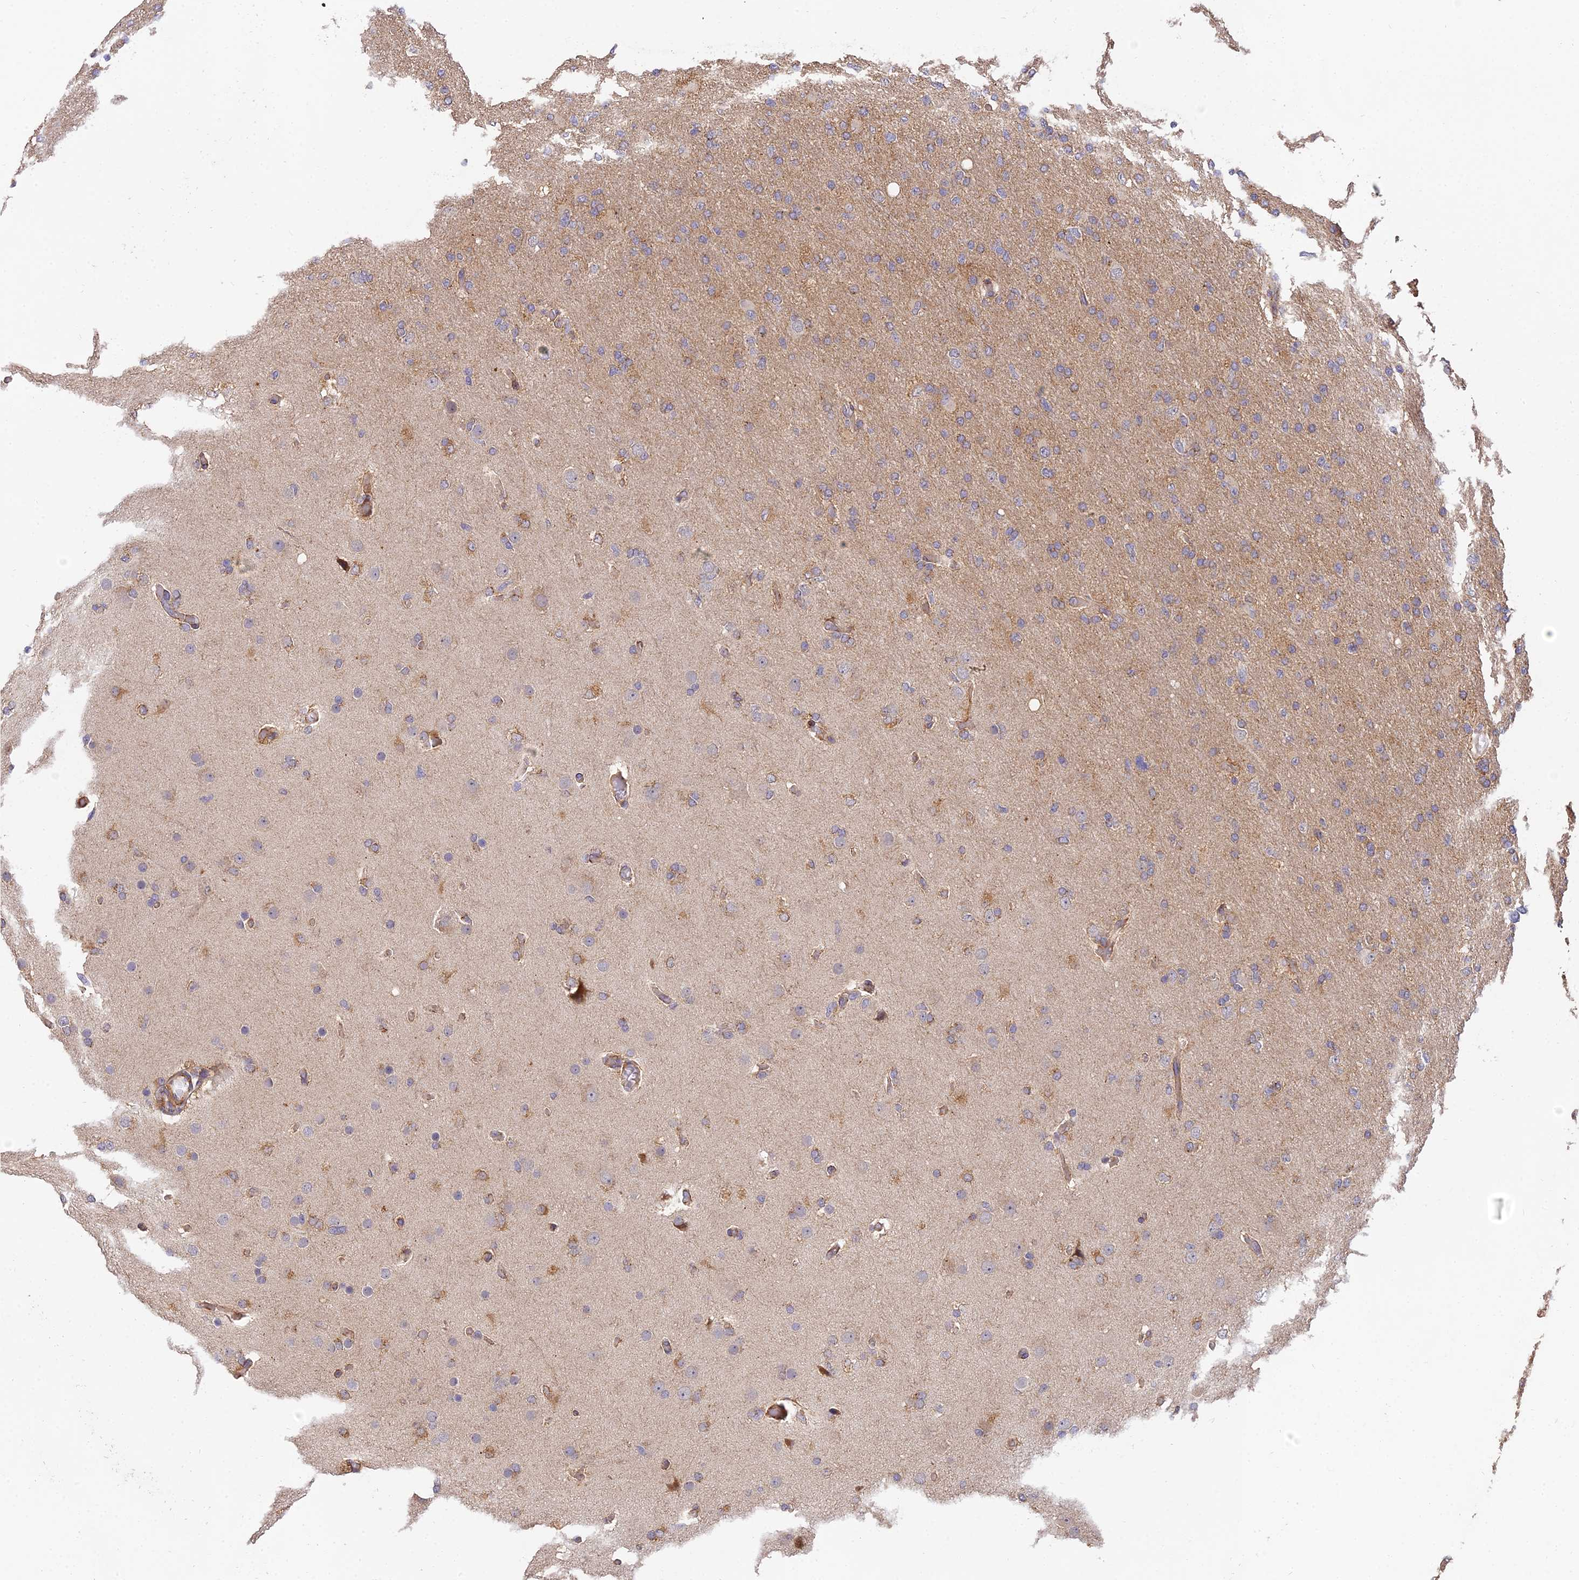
{"staining": {"intensity": "weak", "quantity": "<25%", "location": "cytoplasmic/membranous"}, "tissue": "glioma", "cell_type": "Tumor cells", "image_type": "cancer", "snomed": [{"axis": "morphology", "description": "Glioma, malignant, High grade"}, {"axis": "topography", "description": "Cerebral cortex"}], "caption": "A histopathology image of human high-grade glioma (malignant) is negative for staining in tumor cells.", "gene": "ARL8B", "patient": {"sex": "female", "age": 36}}